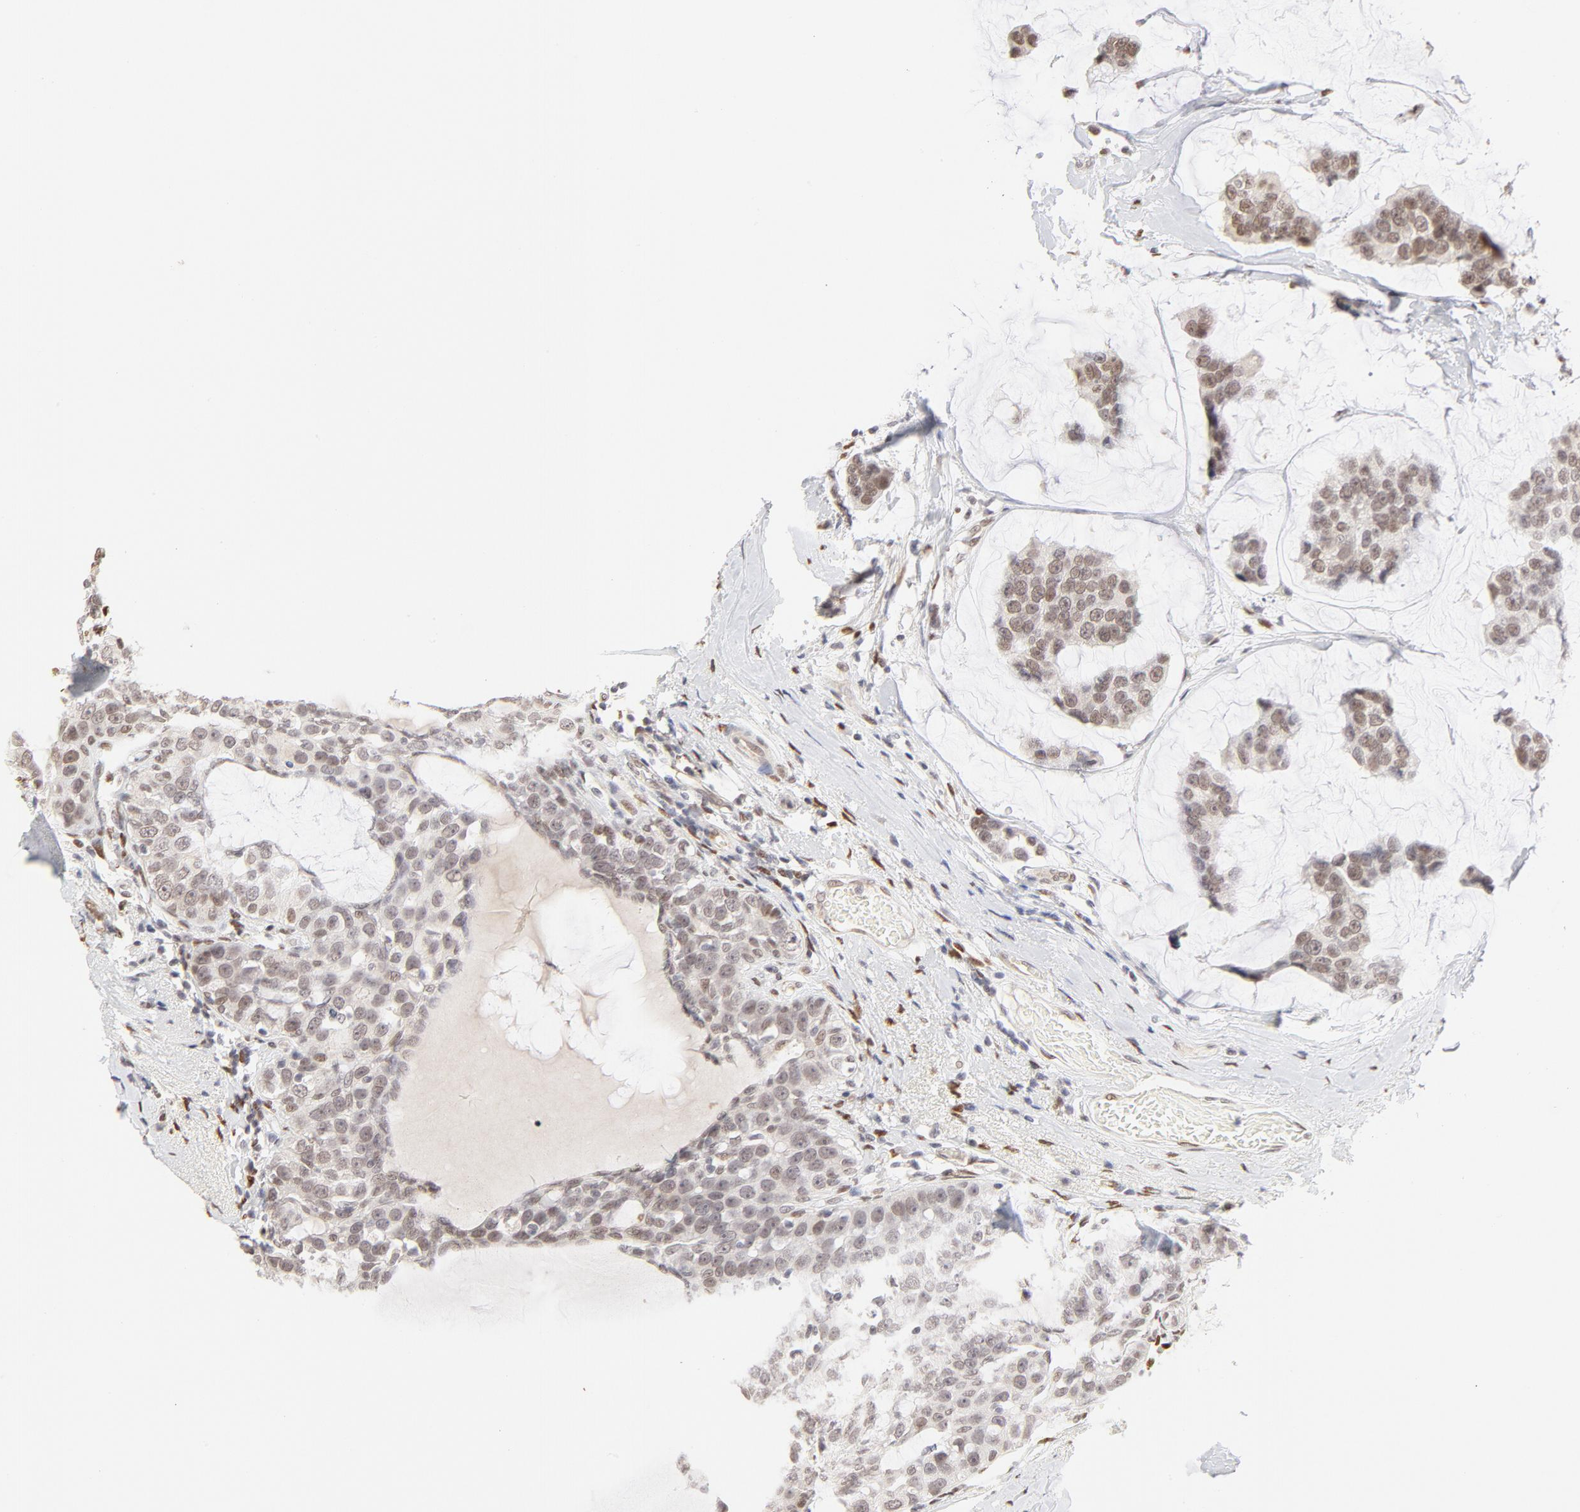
{"staining": {"intensity": "weak", "quantity": ">75%", "location": "nuclear"}, "tissue": "breast cancer", "cell_type": "Tumor cells", "image_type": "cancer", "snomed": [{"axis": "morphology", "description": "Normal tissue, NOS"}, {"axis": "morphology", "description": "Duct carcinoma"}, {"axis": "topography", "description": "Breast"}], "caption": "Breast infiltrating ductal carcinoma was stained to show a protein in brown. There is low levels of weak nuclear staining in about >75% of tumor cells.", "gene": "PBX3", "patient": {"sex": "female", "age": 50}}